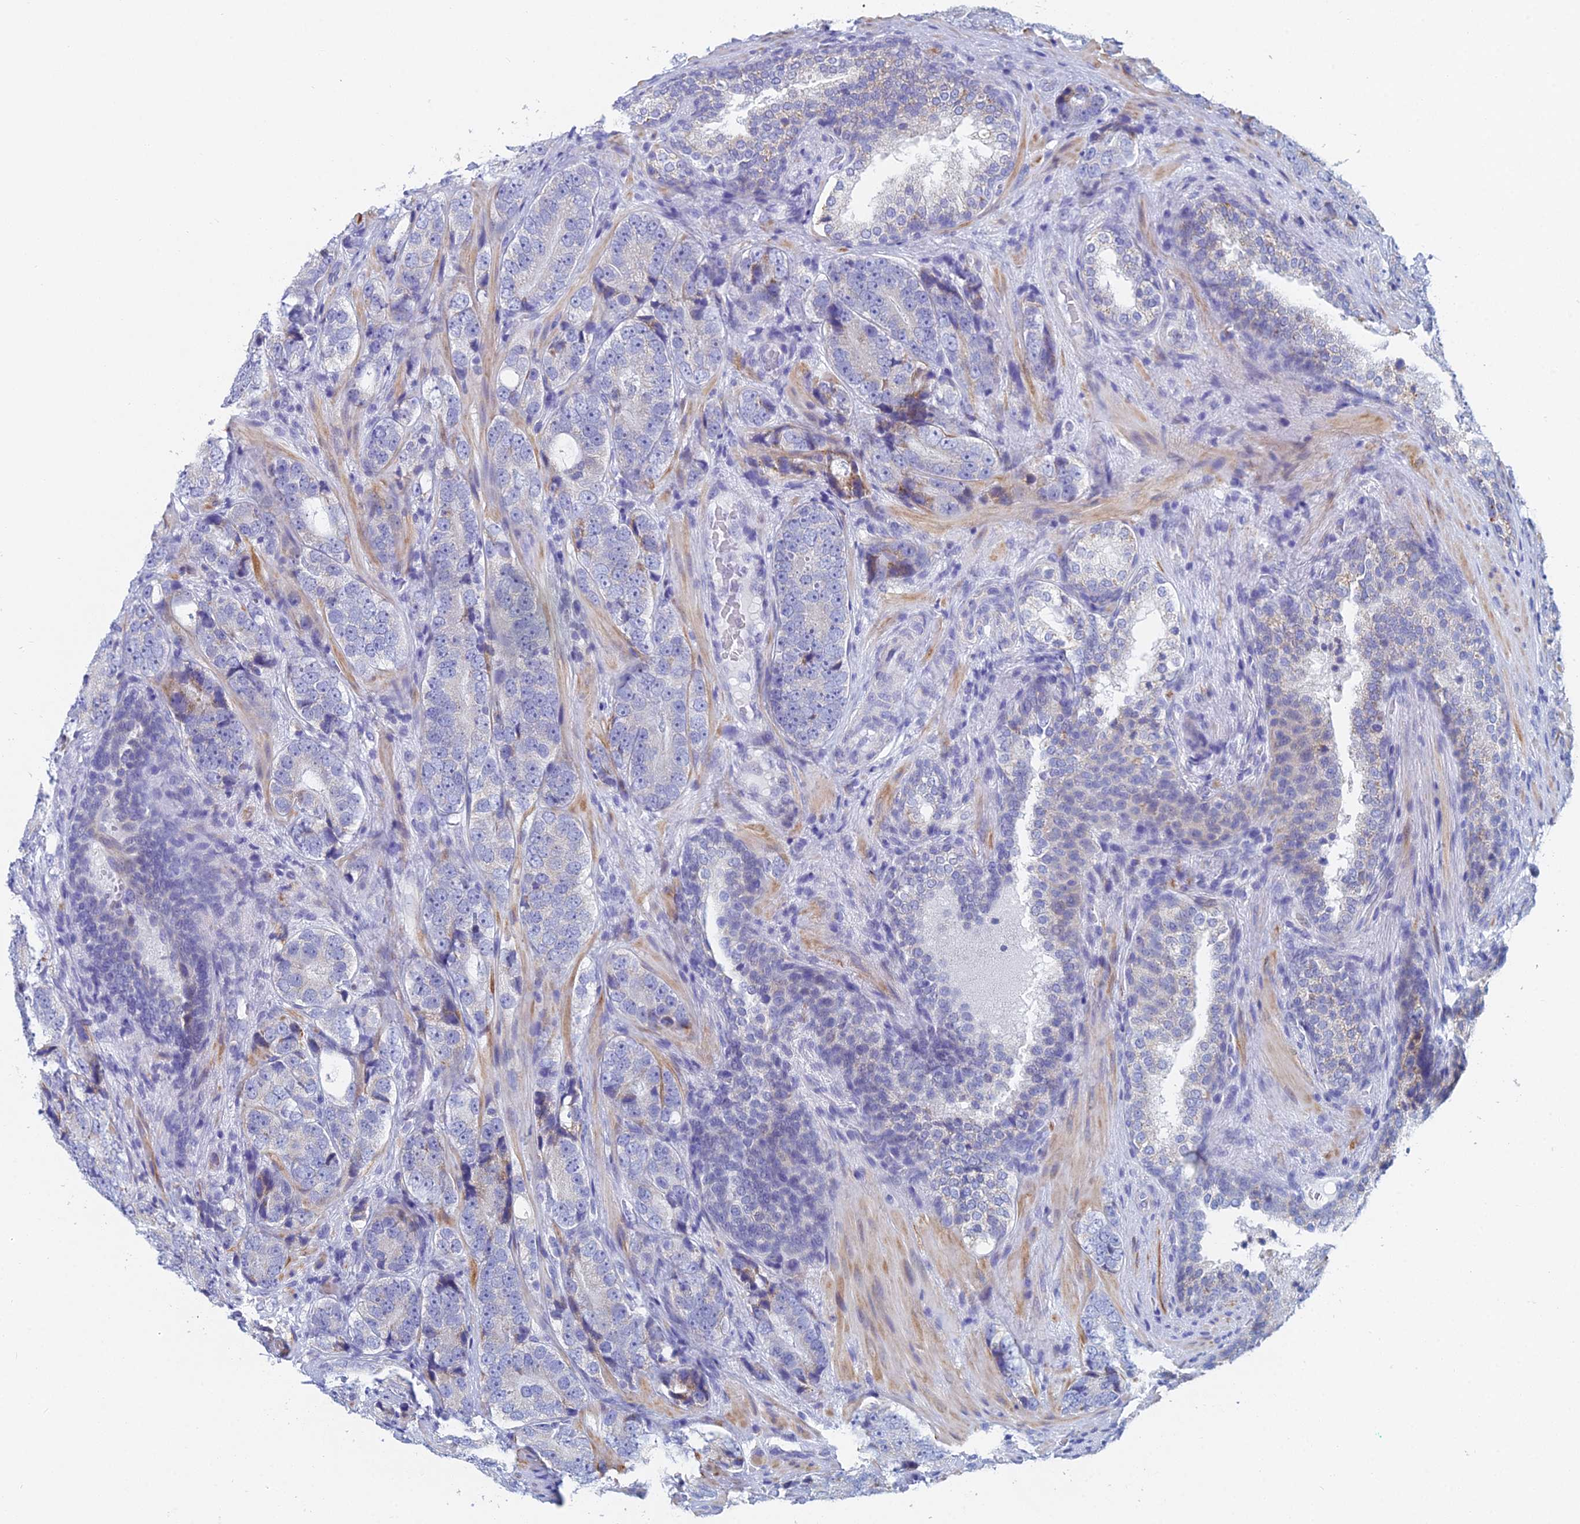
{"staining": {"intensity": "negative", "quantity": "none", "location": "none"}, "tissue": "prostate cancer", "cell_type": "Tumor cells", "image_type": "cancer", "snomed": [{"axis": "morphology", "description": "Adenocarcinoma, High grade"}, {"axis": "topography", "description": "Prostate"}], "caption": "Histopathology image shows no protein staining in tumor cells of prostate cancer tissue. (DAB (3,3'-diaminobenzidine) immunohistochemistry (IHC), high magnification).", "gene": "ACSM1", "patient": {"sex": "male", "age": 56}}